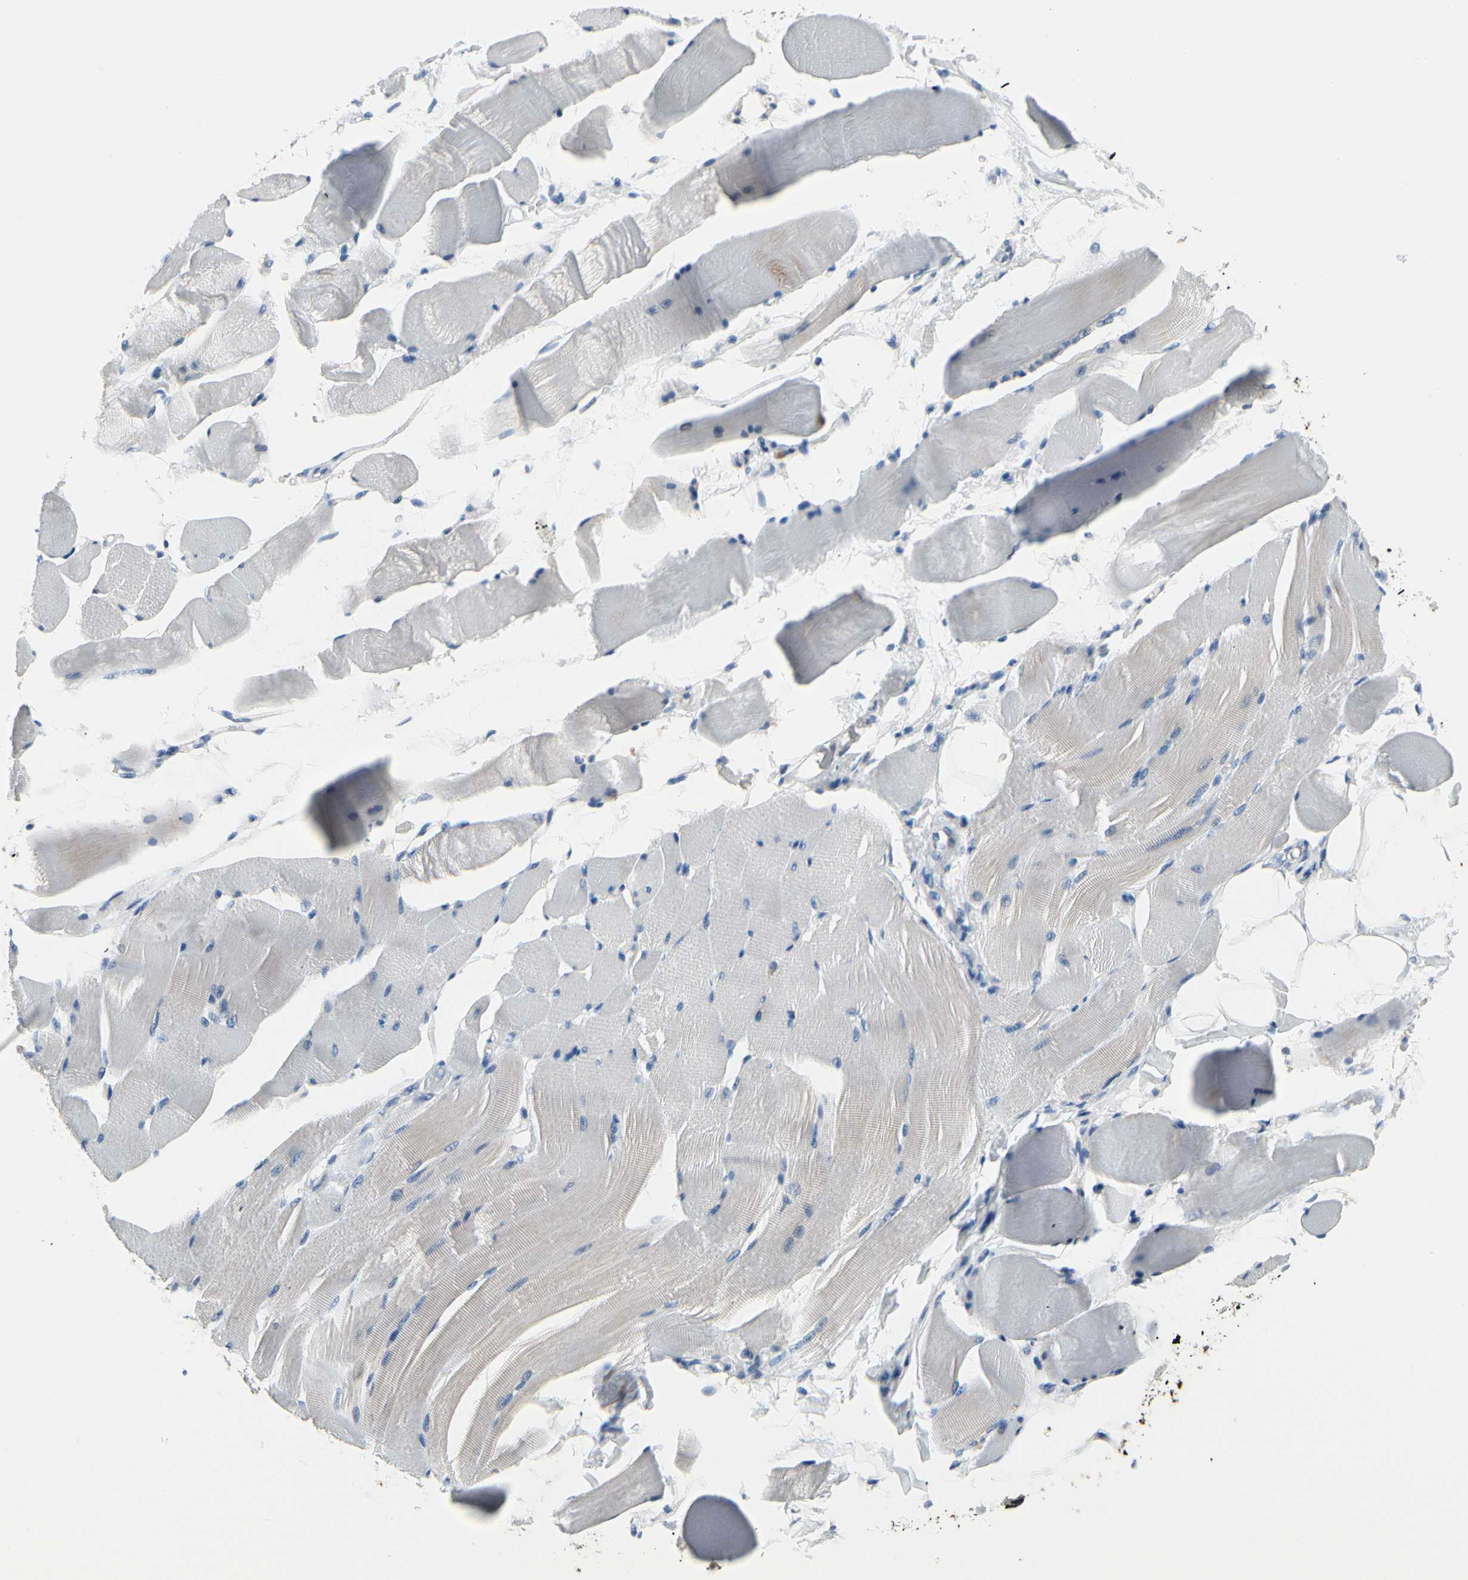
{"staining": {"intensity": "negative", "quantity": "none", "location": "none"}, "tissue": "skeletal muscle", "cell_type": "Myocytes", "image_type": "normal", "snomed": [{"axis": "morphology", "description": "Normal tissue, NOS"}, {"axis": "topography", "description": "Skeletal muscle"}, {"axis": "topography", "description": "Peripheral nerve tissue"}], "caption": "High magnification brightfield microscopy of unremarkable skeletal muscle stained with DAB (3,3'-diaminobenzidine) (brown) and counterstained with hematoxylin (blue): myocytes show no significant staining. (DAB (3,3'-diaminobenzidine) immunohistochemistry (IHC) with hematoxylin counter stain).", "gene": "MUC5B", "patient": {"sex": "female", "age": 84}}